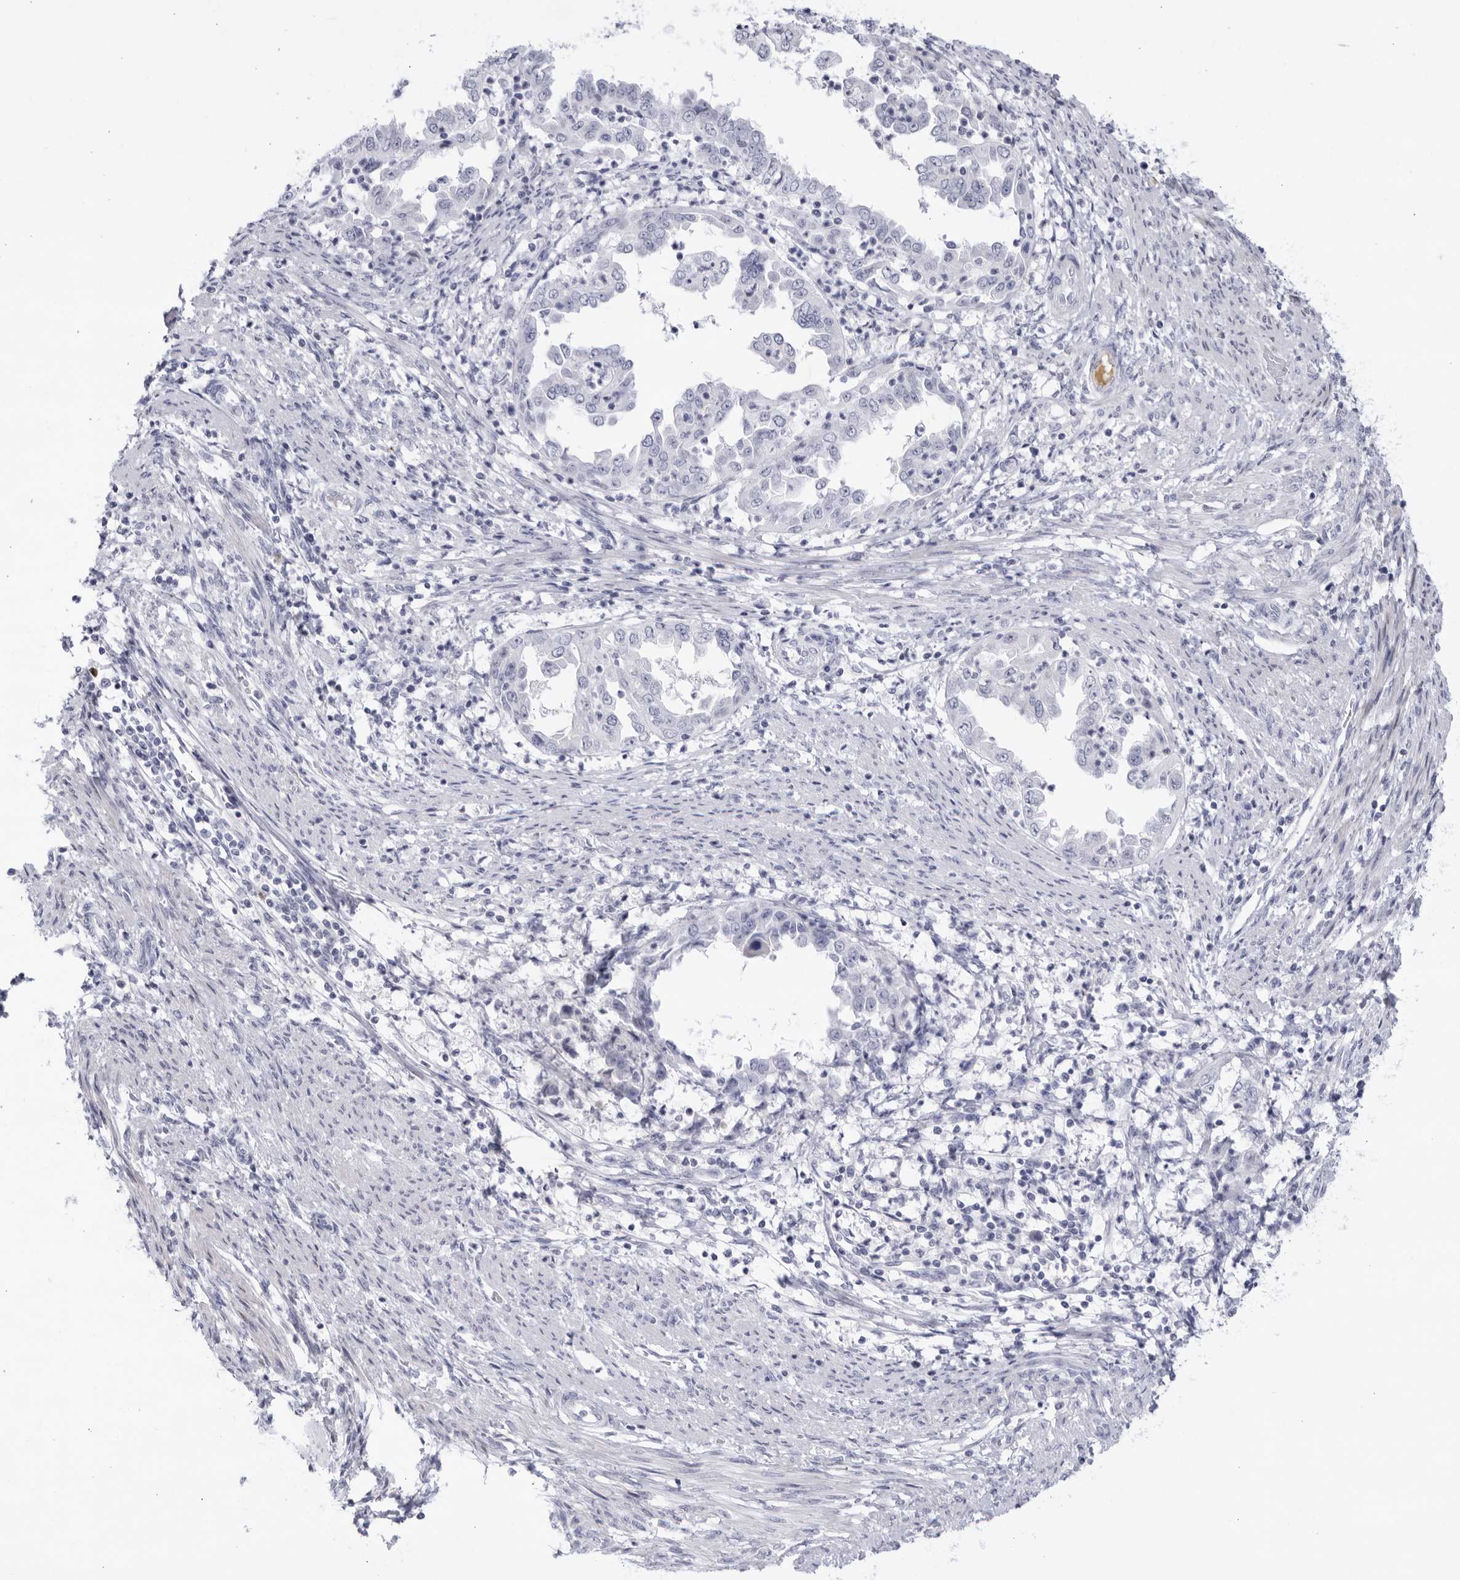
{"staining": {"intensity": "negative", "quantity": "none", "location": "none"}, "tissue": "endometrial cancer", "cell_type": "Tumor cells", "image_type": "cancer", "snomed": [{"axis": "morphology", "description": "Adenocarcinoma, NOS"}, {"axis": "topography", "description": "Endometrium"}], "caption": "This photomicrograph is of endometrial adenocarcinoma stained with IHC to label a protein in brown with the nuclei are counter-stained blue. There is no positivity in tumor cells. (Brightfield microscopy of DAB (3,3'-diaminobenzidine) immunohistochemistry at high magnification).", "gene": "CNBD1", "patient": {"sex": "female", "age": 85}}